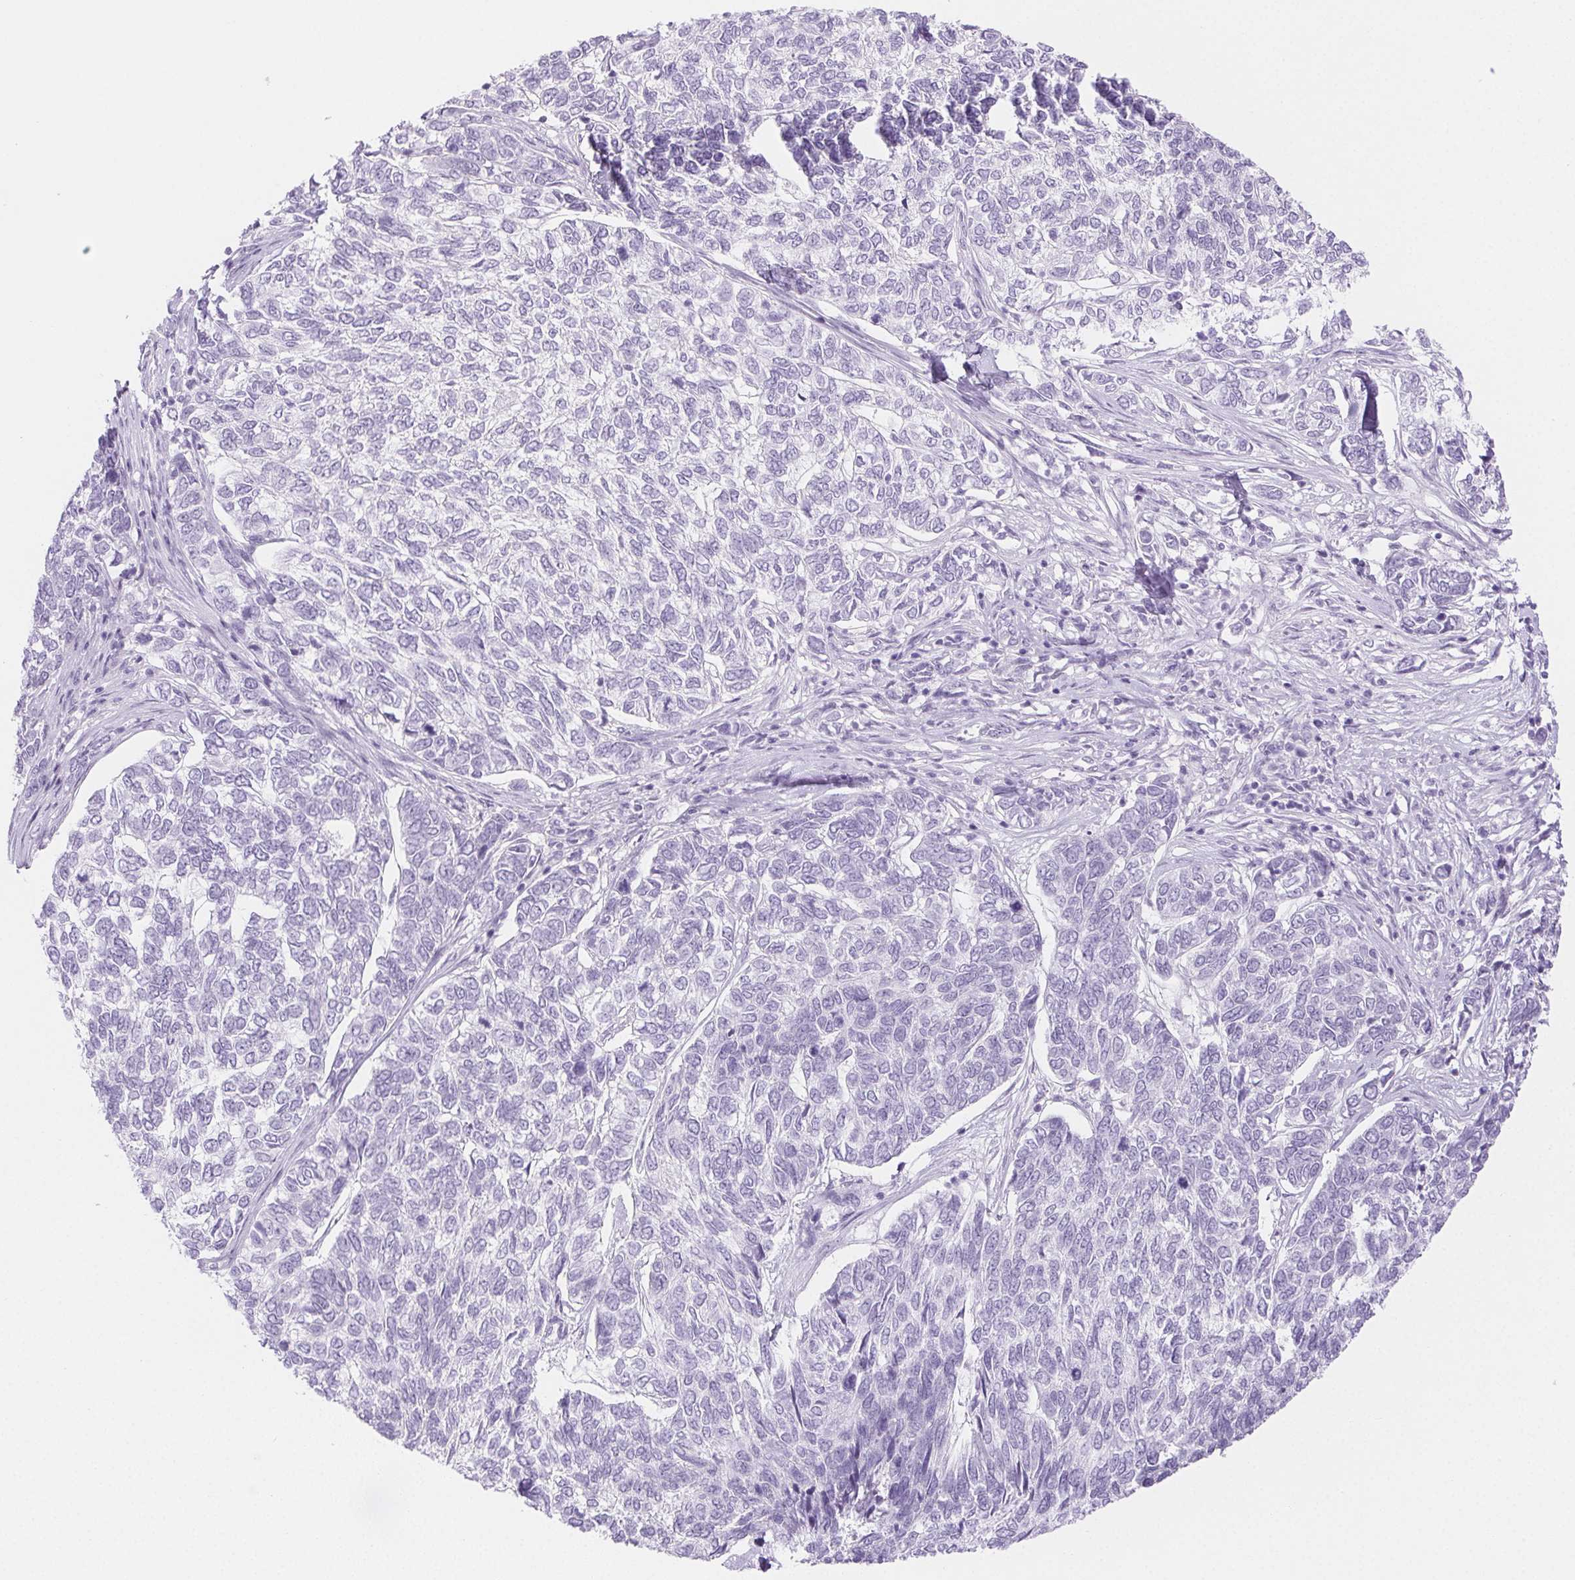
{"staining": {"intensity": "negative", "quantity": "none", "location": "none"}, "tissue": "skin cancer", "cell_type": "Tumor cells", "image_type": "cancer", "snomed": [{"axis": "morphology", "description": "Basal cell carcinoma"}, {"axis": "topography", "description": "Skin"}], "caption": "Immunohistochemistry (IHC) photomicrograph of skin basal cell carcinoma stained for a protein (brown), which demonstrates no positivity in tumor cells.", "gene": "SPRR3", "patient": {"sex": "female", "age": 65}}